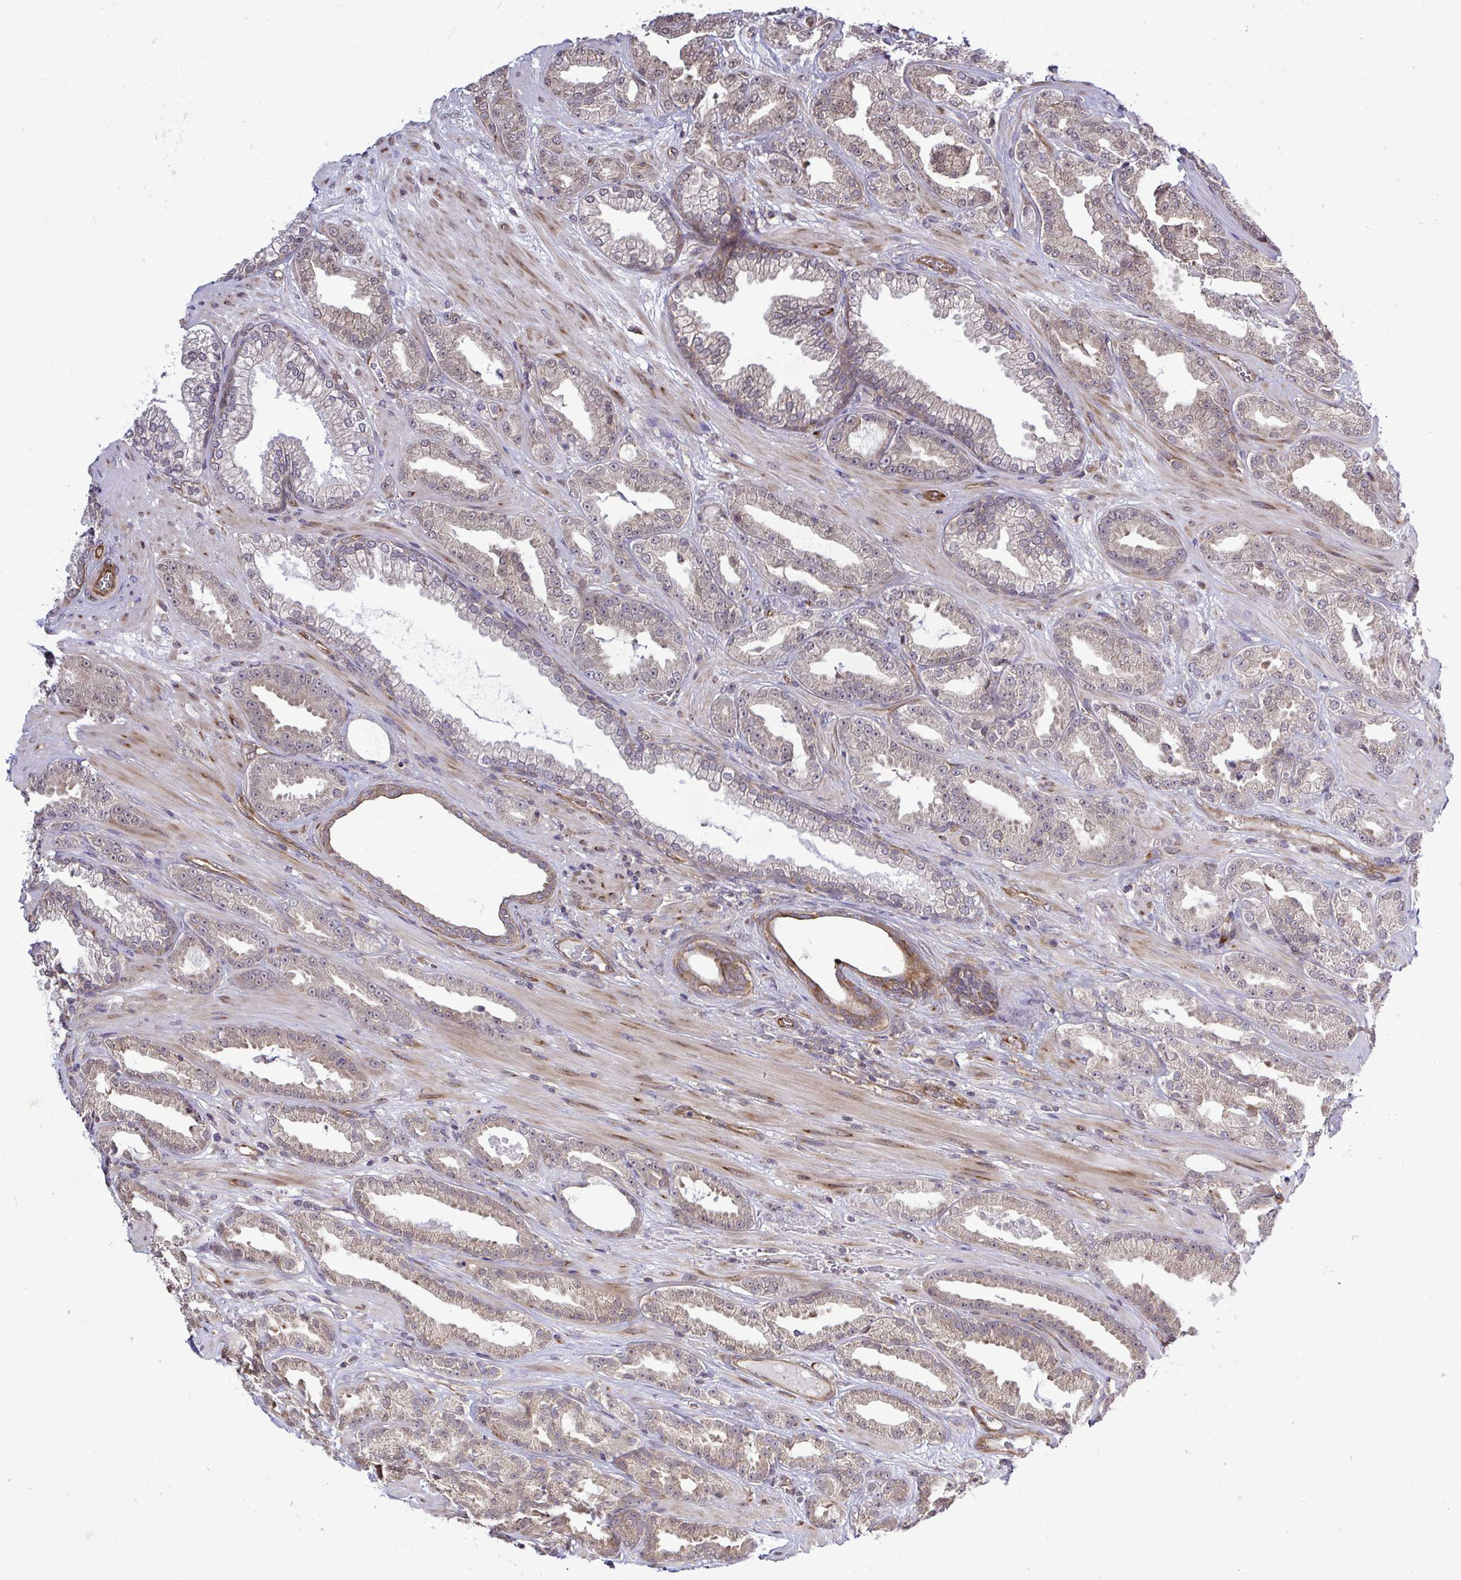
{"staining": {"intensity": "weak", "quantity": "25%-75%", "location": "cytoplasmic/membranous"}, "tissue": "prostate cancer", "cell_type": "Tumor cells", "image_type": "cancer", "snomed": [{"axis": "morphology", "description": "Adenocarcinoma, Low grade"}, {"axis": "topography", "description": "Prostate"}], "caption": "Human adenocarcinoma (low-grade) (prostate) stained with a protein marker reveals weak staining in tumor cells.", "gene": "FUT10", "patient": {"sex": "male", "age": 61}}